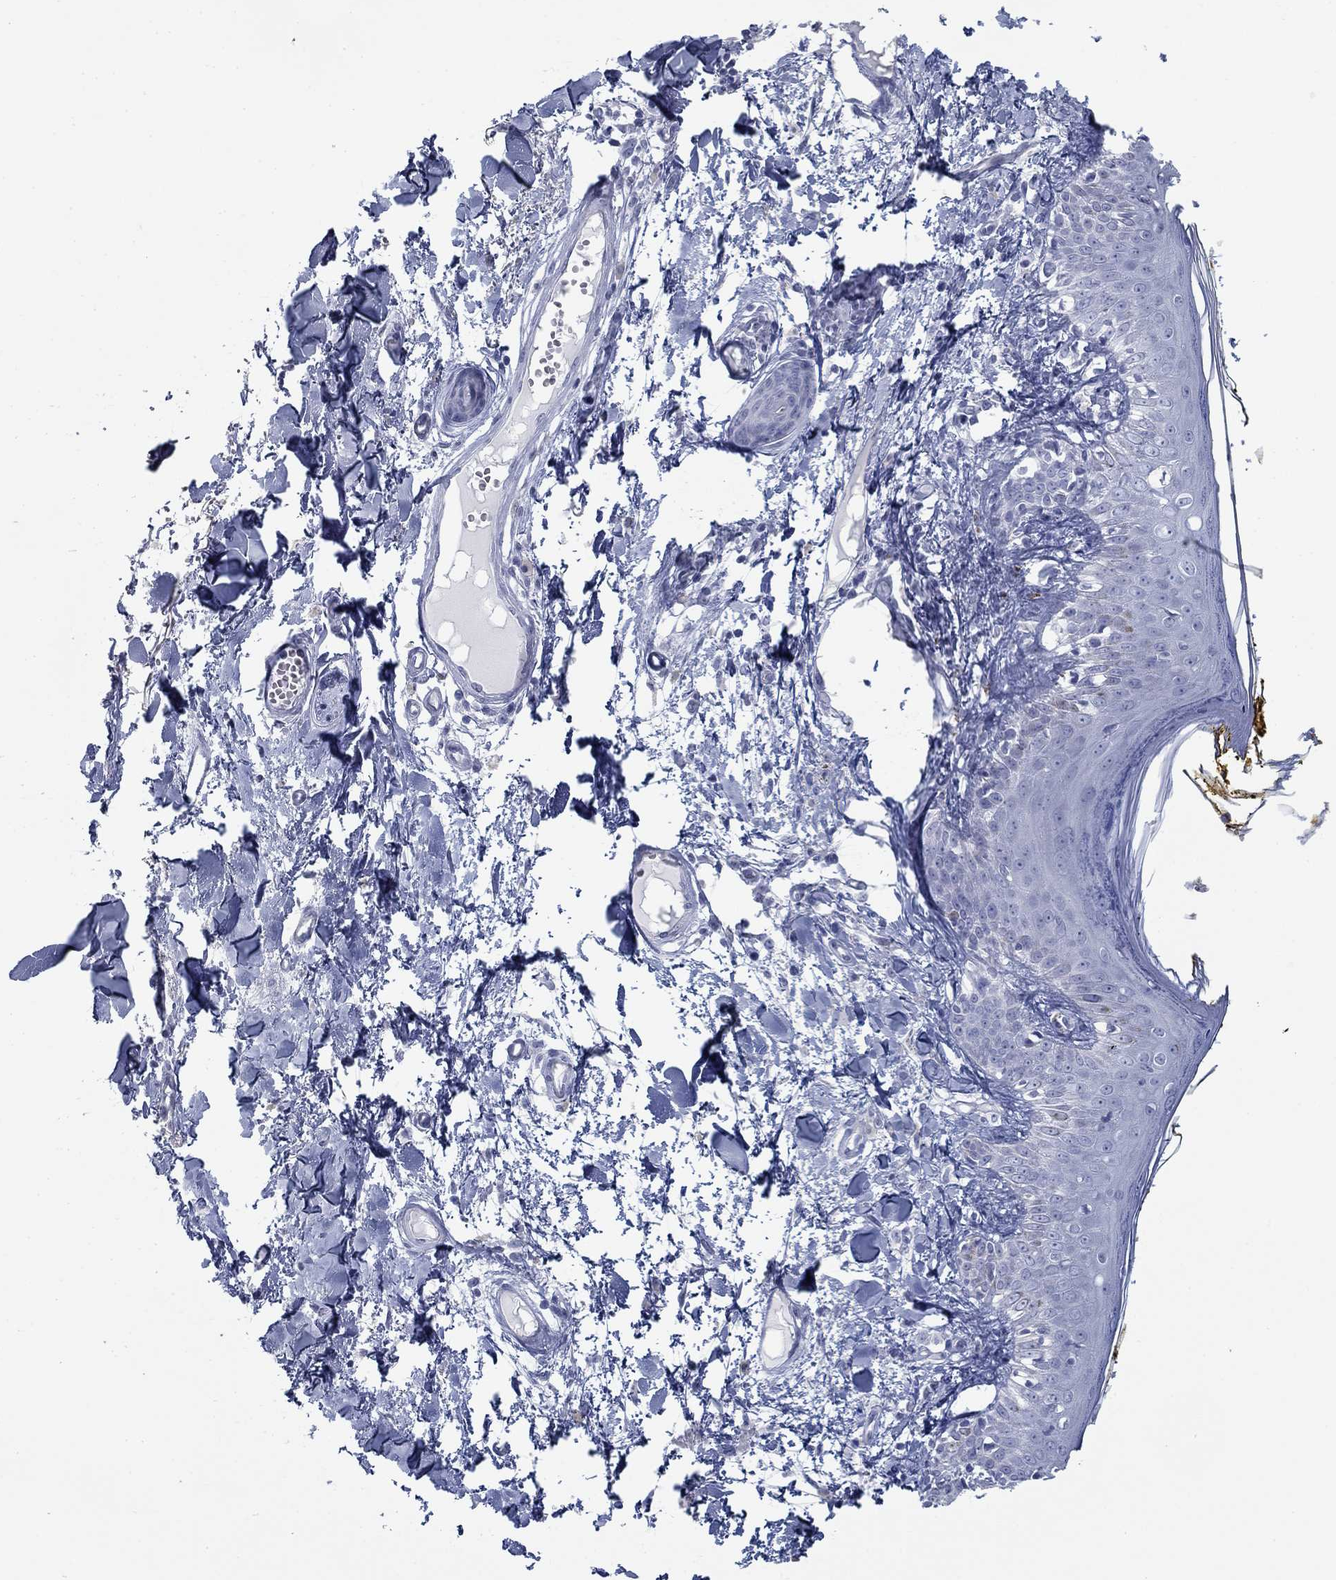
{"staining": {"intensity": "negative", "quantity": "none", "location": "none"}, "tissue": "skin", "cell_type": "Fibroblasts", "image_type": "normal", "snomed": [{"axis": "morphology", "description": "Normal tissue, NOS"}, {"axis": "topography", "description": "Skin"}], "caption": "Histopathology image shows no significant protein positivity in fibroblasts of normal skin. (DAB IHC with hematoxylin counter stain).", "gene": "DNAL1", "patient": {"sex": "male", "age": 76}}